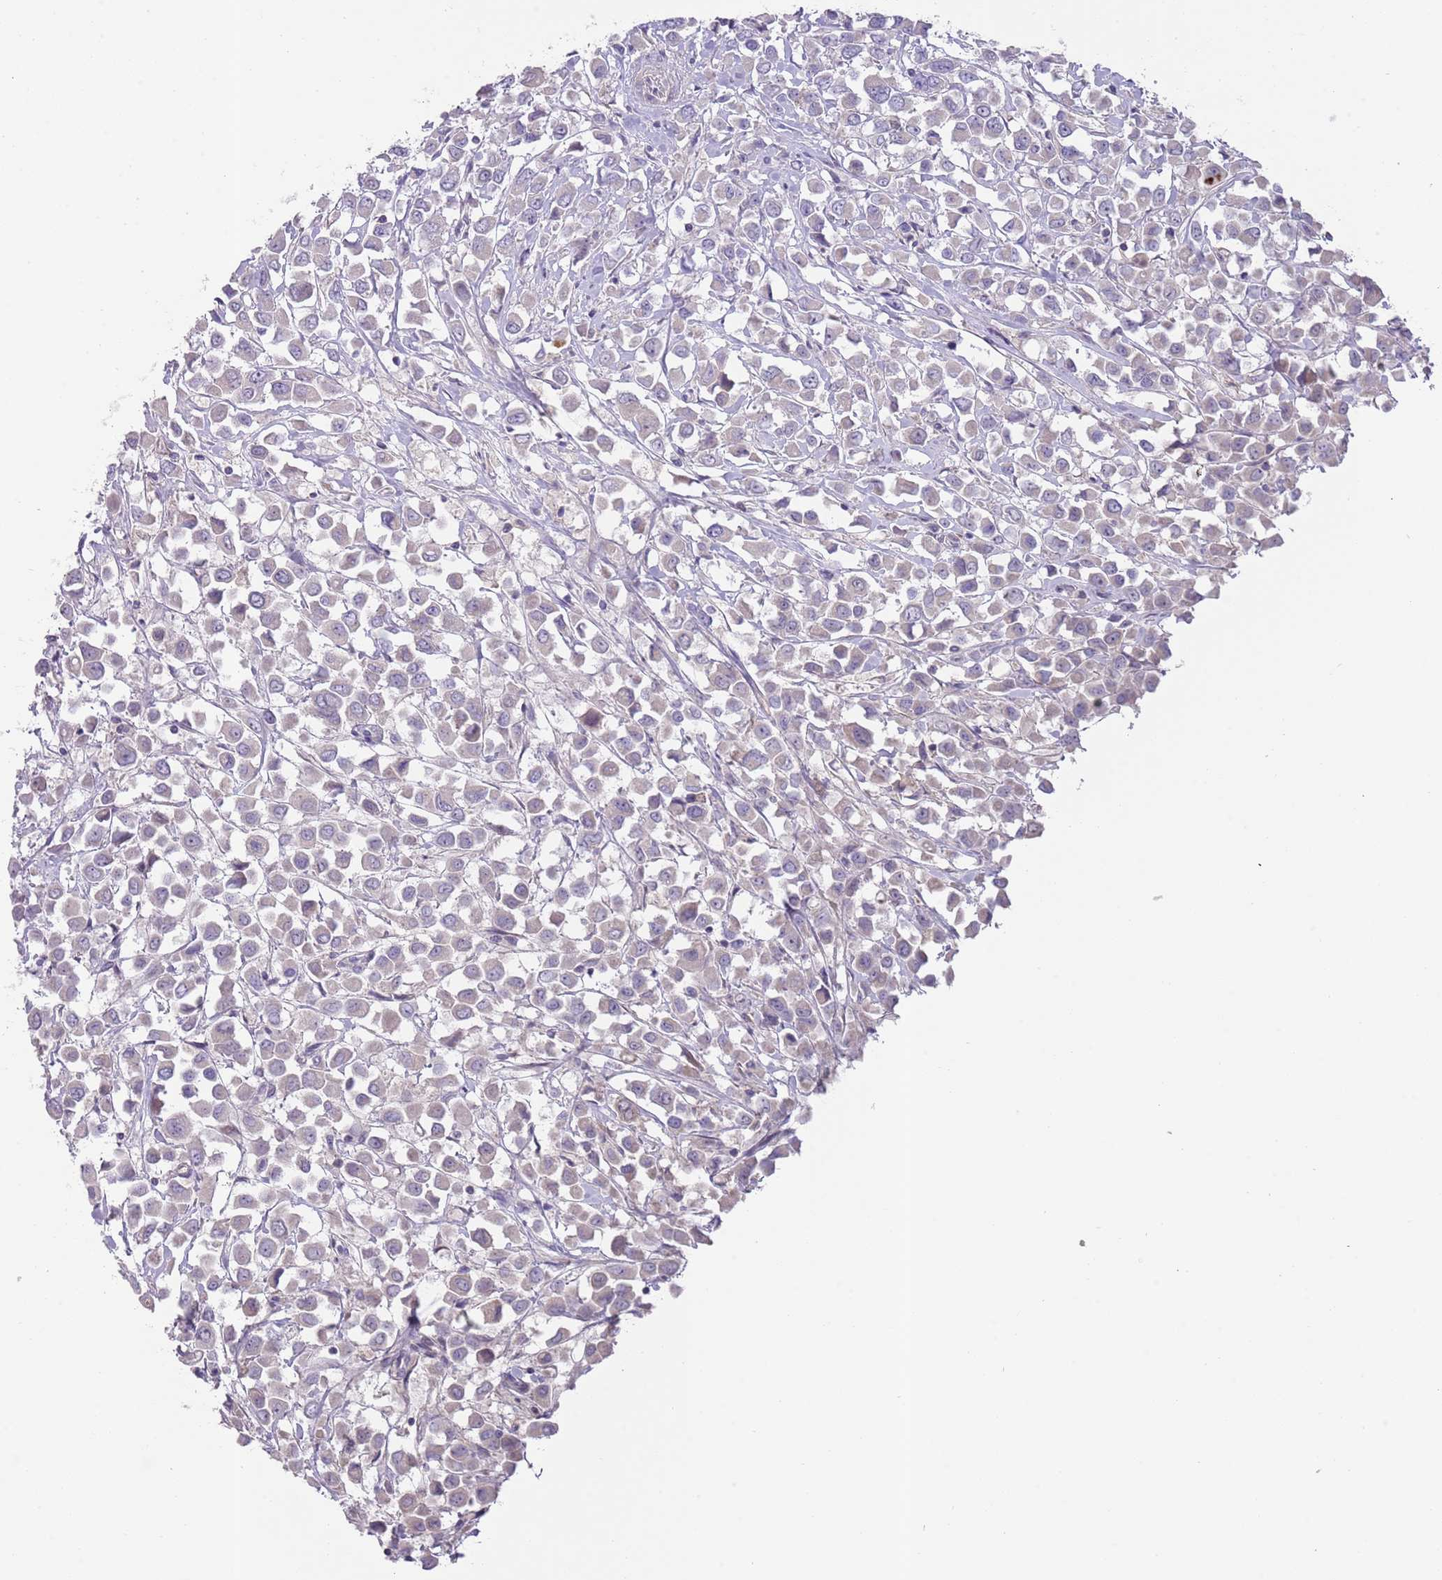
{"staining": {"intensity": "negative", "quantity": "none", "location": "none"}, "tissue": "breast cancer", "cell_type": "Tumor cells", "image_type": "cancer", "snomed": [{"axis": "morphology", "description": "Duct carcinoma"}, {"axis": "topography", "description": "Breast"}], "caption": "Protein analysis of breast cancer (intraductal carcinoma) displays no significant positivity in tumor cells.", "gene": "PRAC1", "patient": {"sex": "female", "age": 61}}